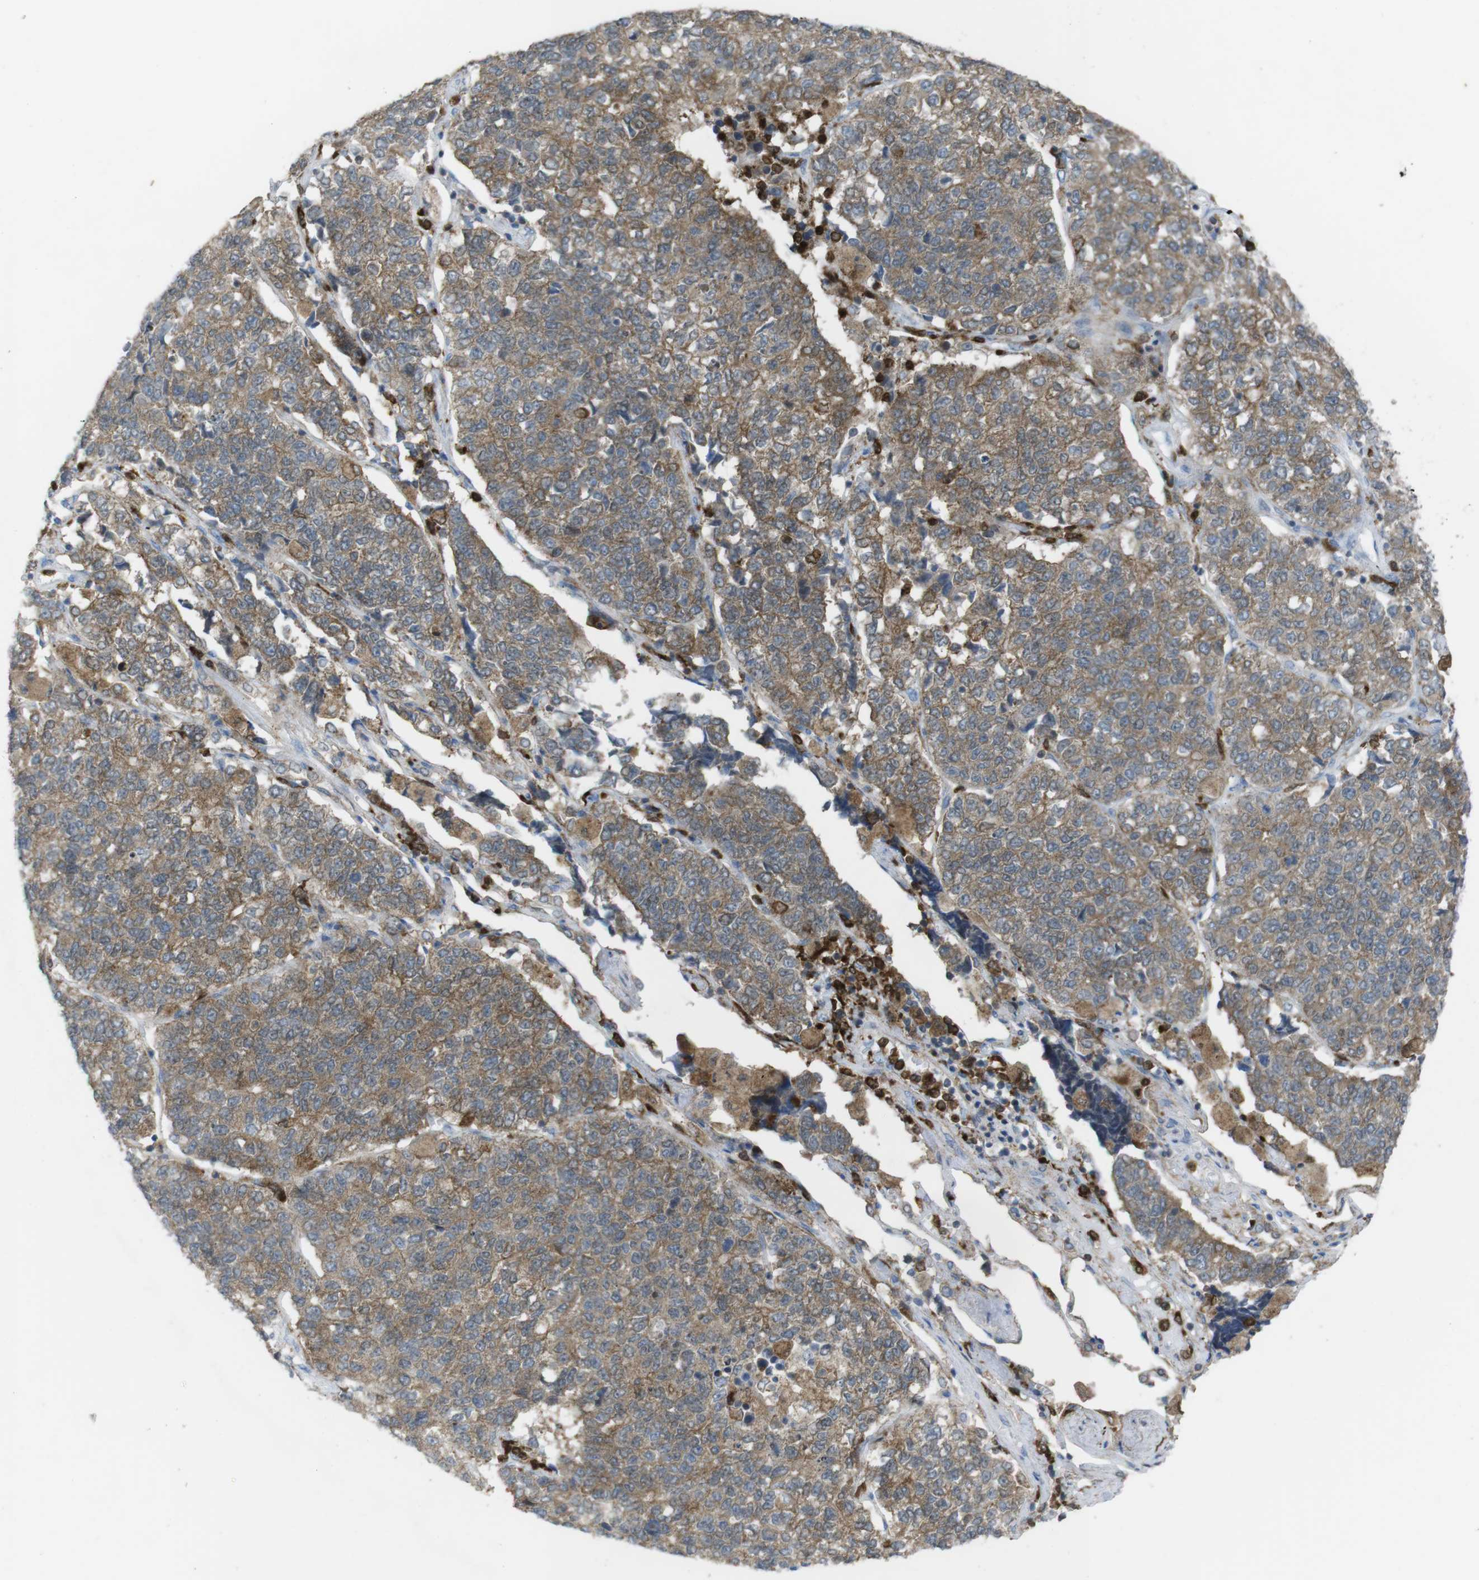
{"staining": {"intensity": "moderate", "quantity": ">75%", "location": "cytoplasmic/membranous"}, "tissue": "lung cancer", "cell_type": "Tumor cells", "image_type": "cancer", "snomed": [{"axis": "morphology", "description": "Adenocarcinoma, NOS"}, {"axis": "topography", "description": "Lung"}], "caption": "The immunohistochemical stain shows moderate cytoplasmic/membranous expression in tumor cells of lung cancer tissue.", "gene": "PRKCD", "patient": {"sex": "male", "age": 49}}